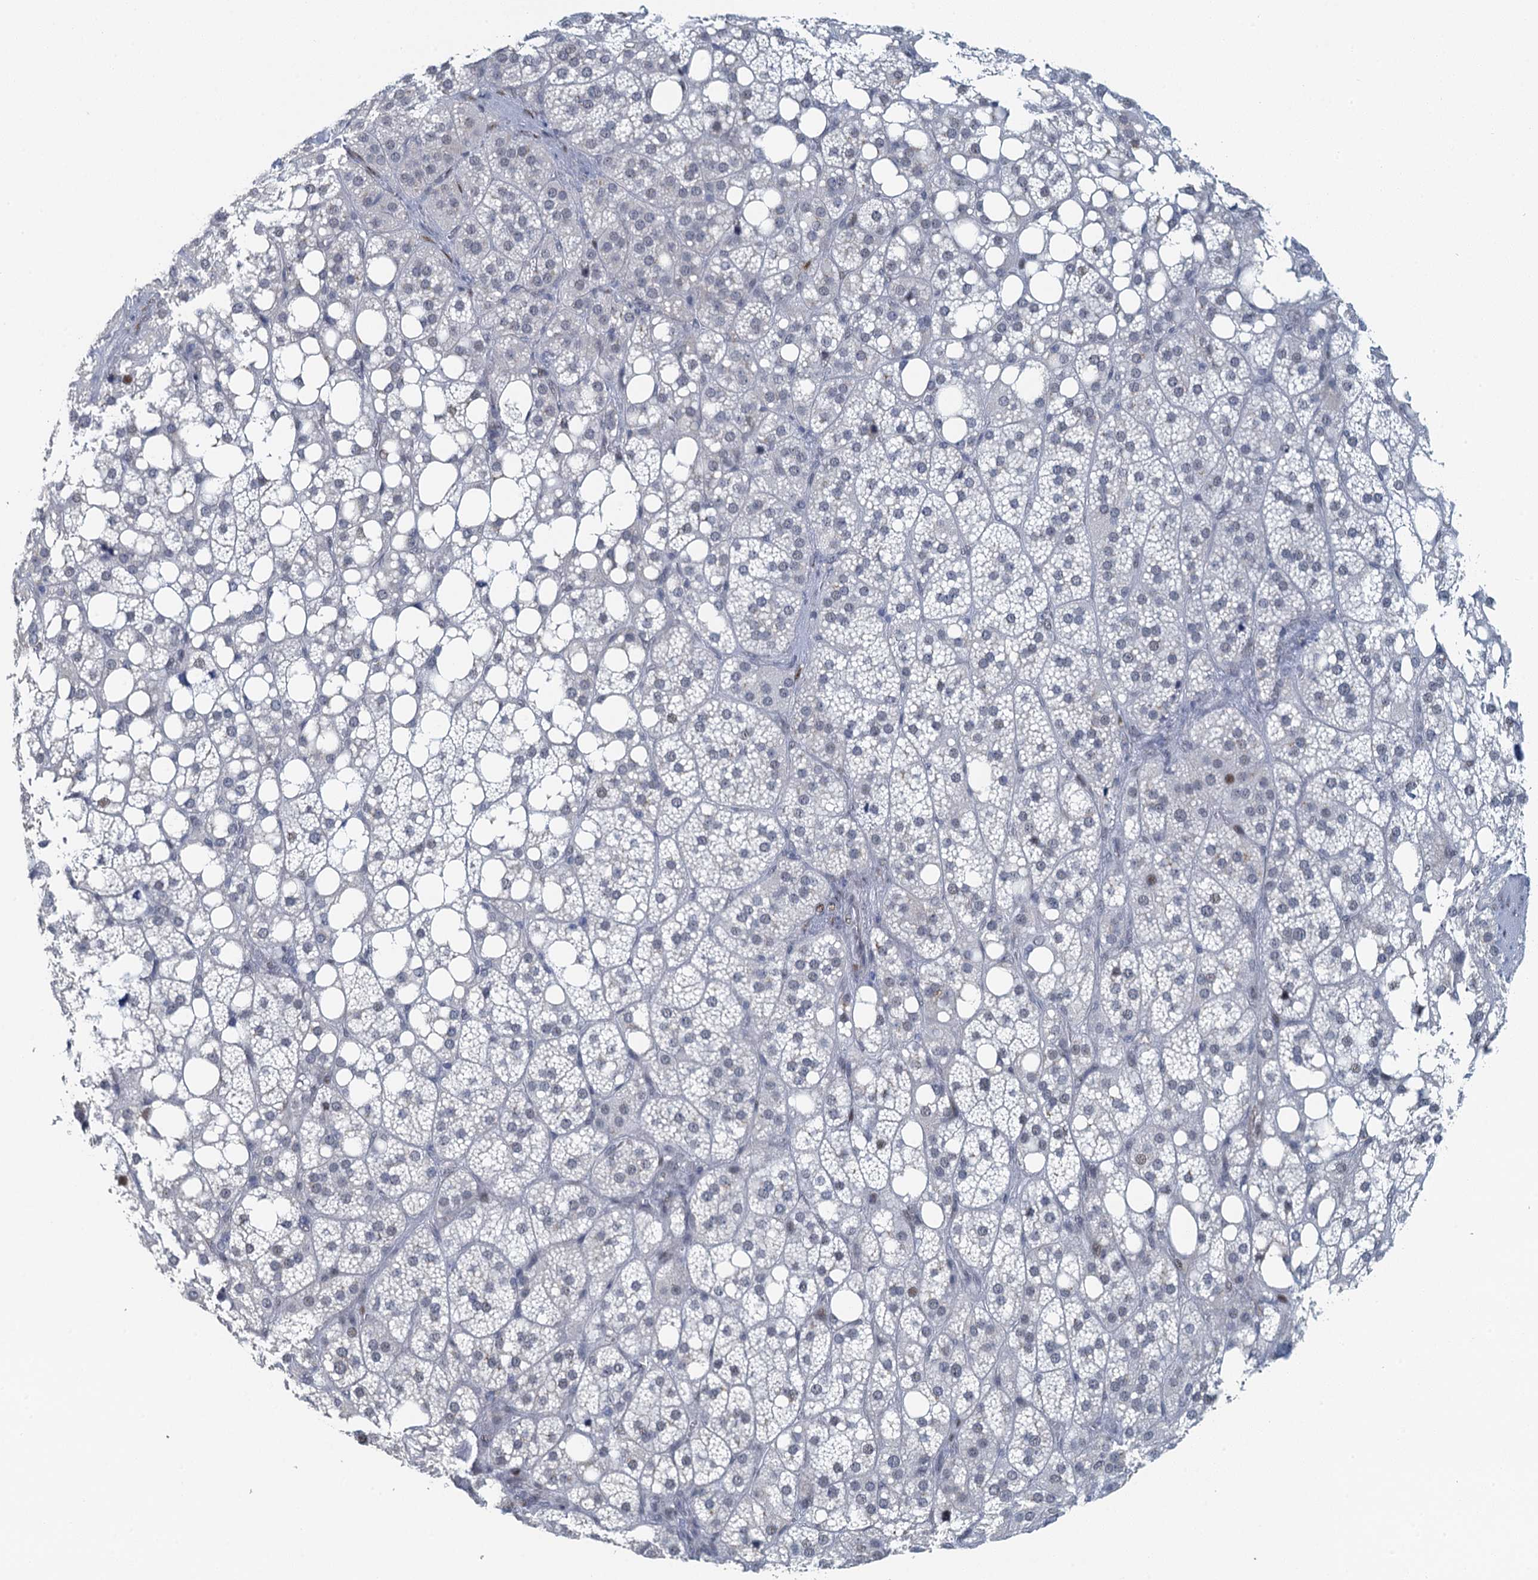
{"staining": {"intensity": "strong", "quantity": "25%-75%", "location": "nuclear"}, "tissue": "adrenal gland", "cell_type": "Glandular cells", "image_type": "normal", "snomed": [{"axis": "morphology", "description": "Normal tissue, NOS"}, {"axis": "topography", "description": "Adrenal gland"}], "caption": "Protein analysis of unremarkable adrenal gland demonstrates strong nuclear staining in about 25%-75% of glandular cells. (DAB IHC, brown staining for protein, blue staining for nuclei).", "gene": "TTLL9", "patient": {"sex": "female", "age": 59}}